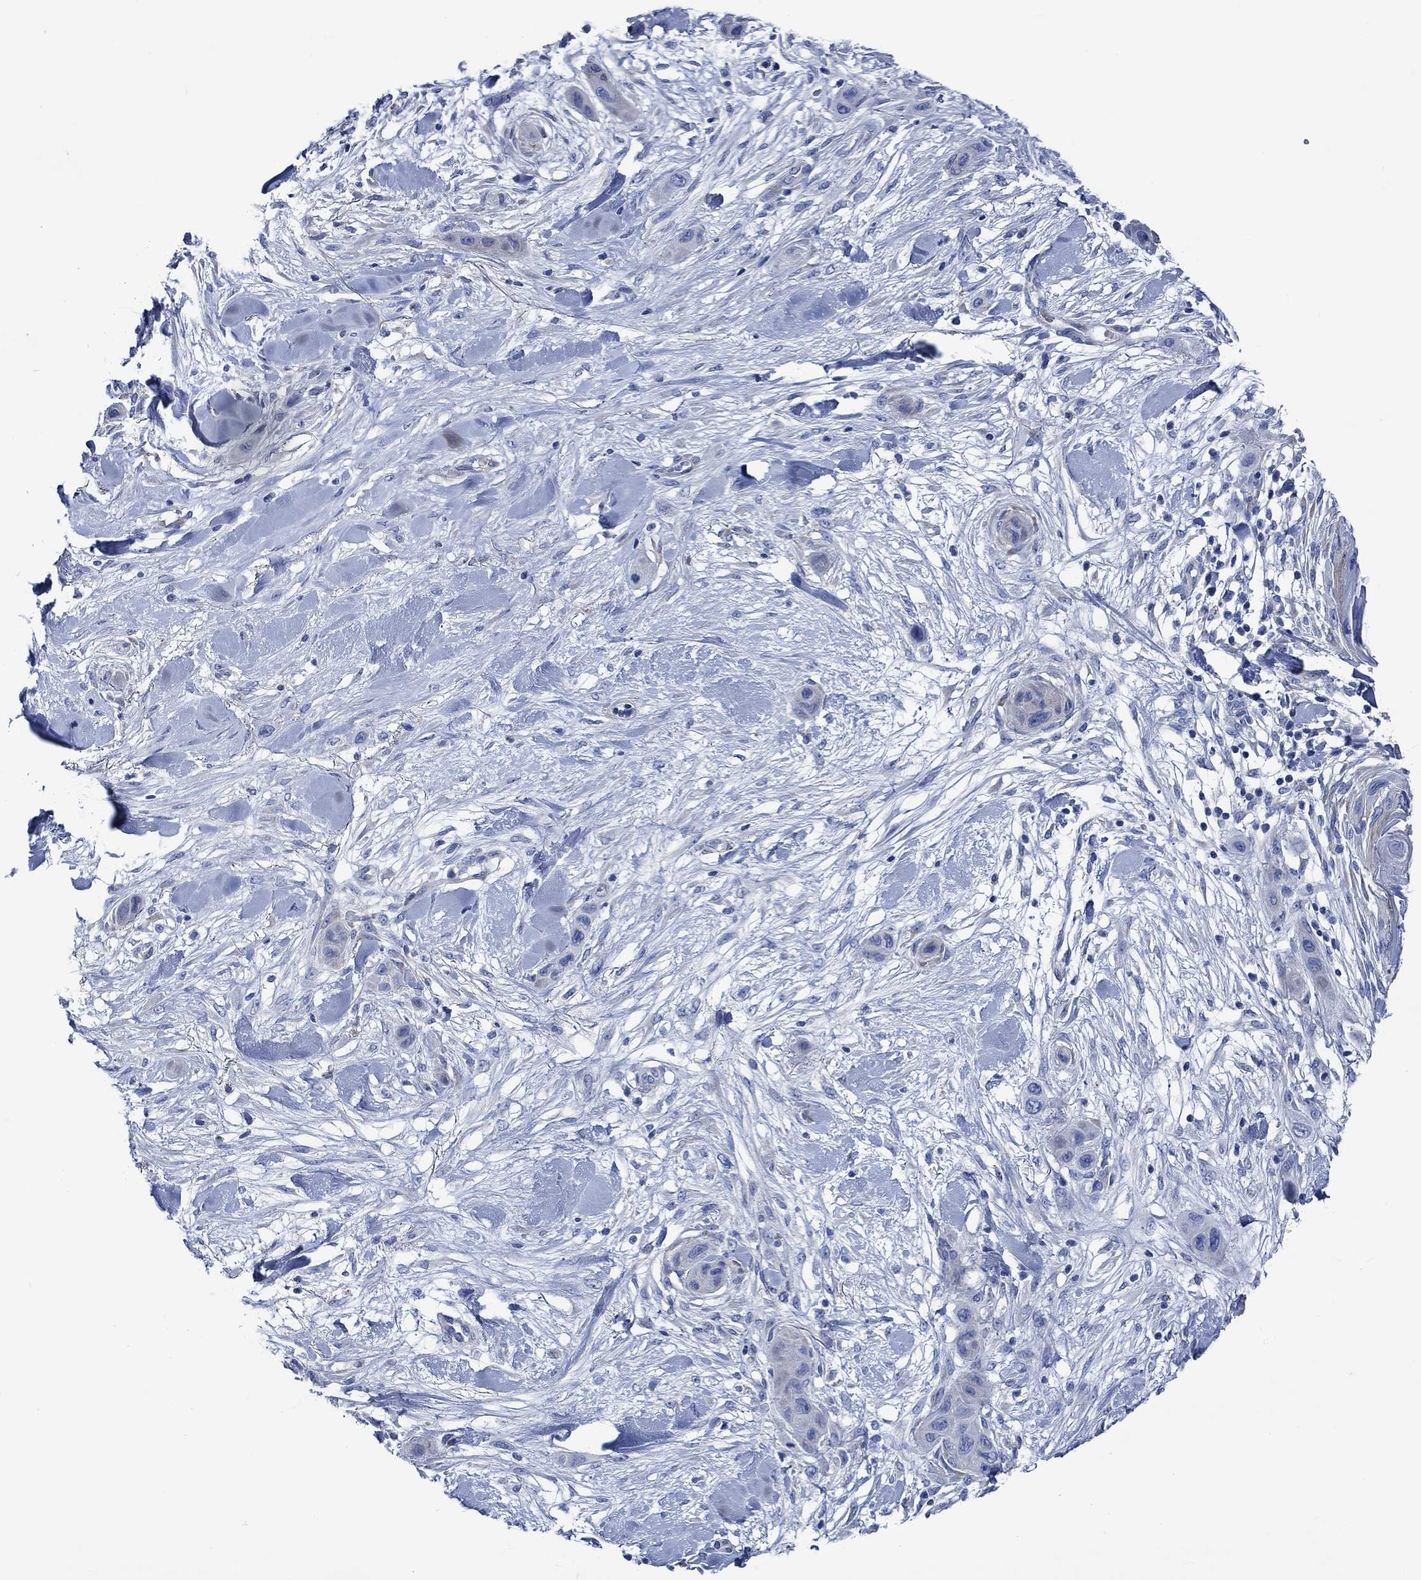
{"staining": {"intensity": "negative", "quantity": "none", "location": "none"}, "tissue": "skin cancer", "cell_type": "Tumor cells", "image_type": "cancer", "snomed": [{"axis": "morphology", "description": "Squamous cell carcinoma, NOS"}, {"axis": "topography", "description": "Skin"}], "caption": "Immunohistochemical staining of human skin squamous cell carcinoma demonstrates no significant staining in tumor cells.", "gene": "SVEP1", "patient": {"sex": "male", "age": 79}}